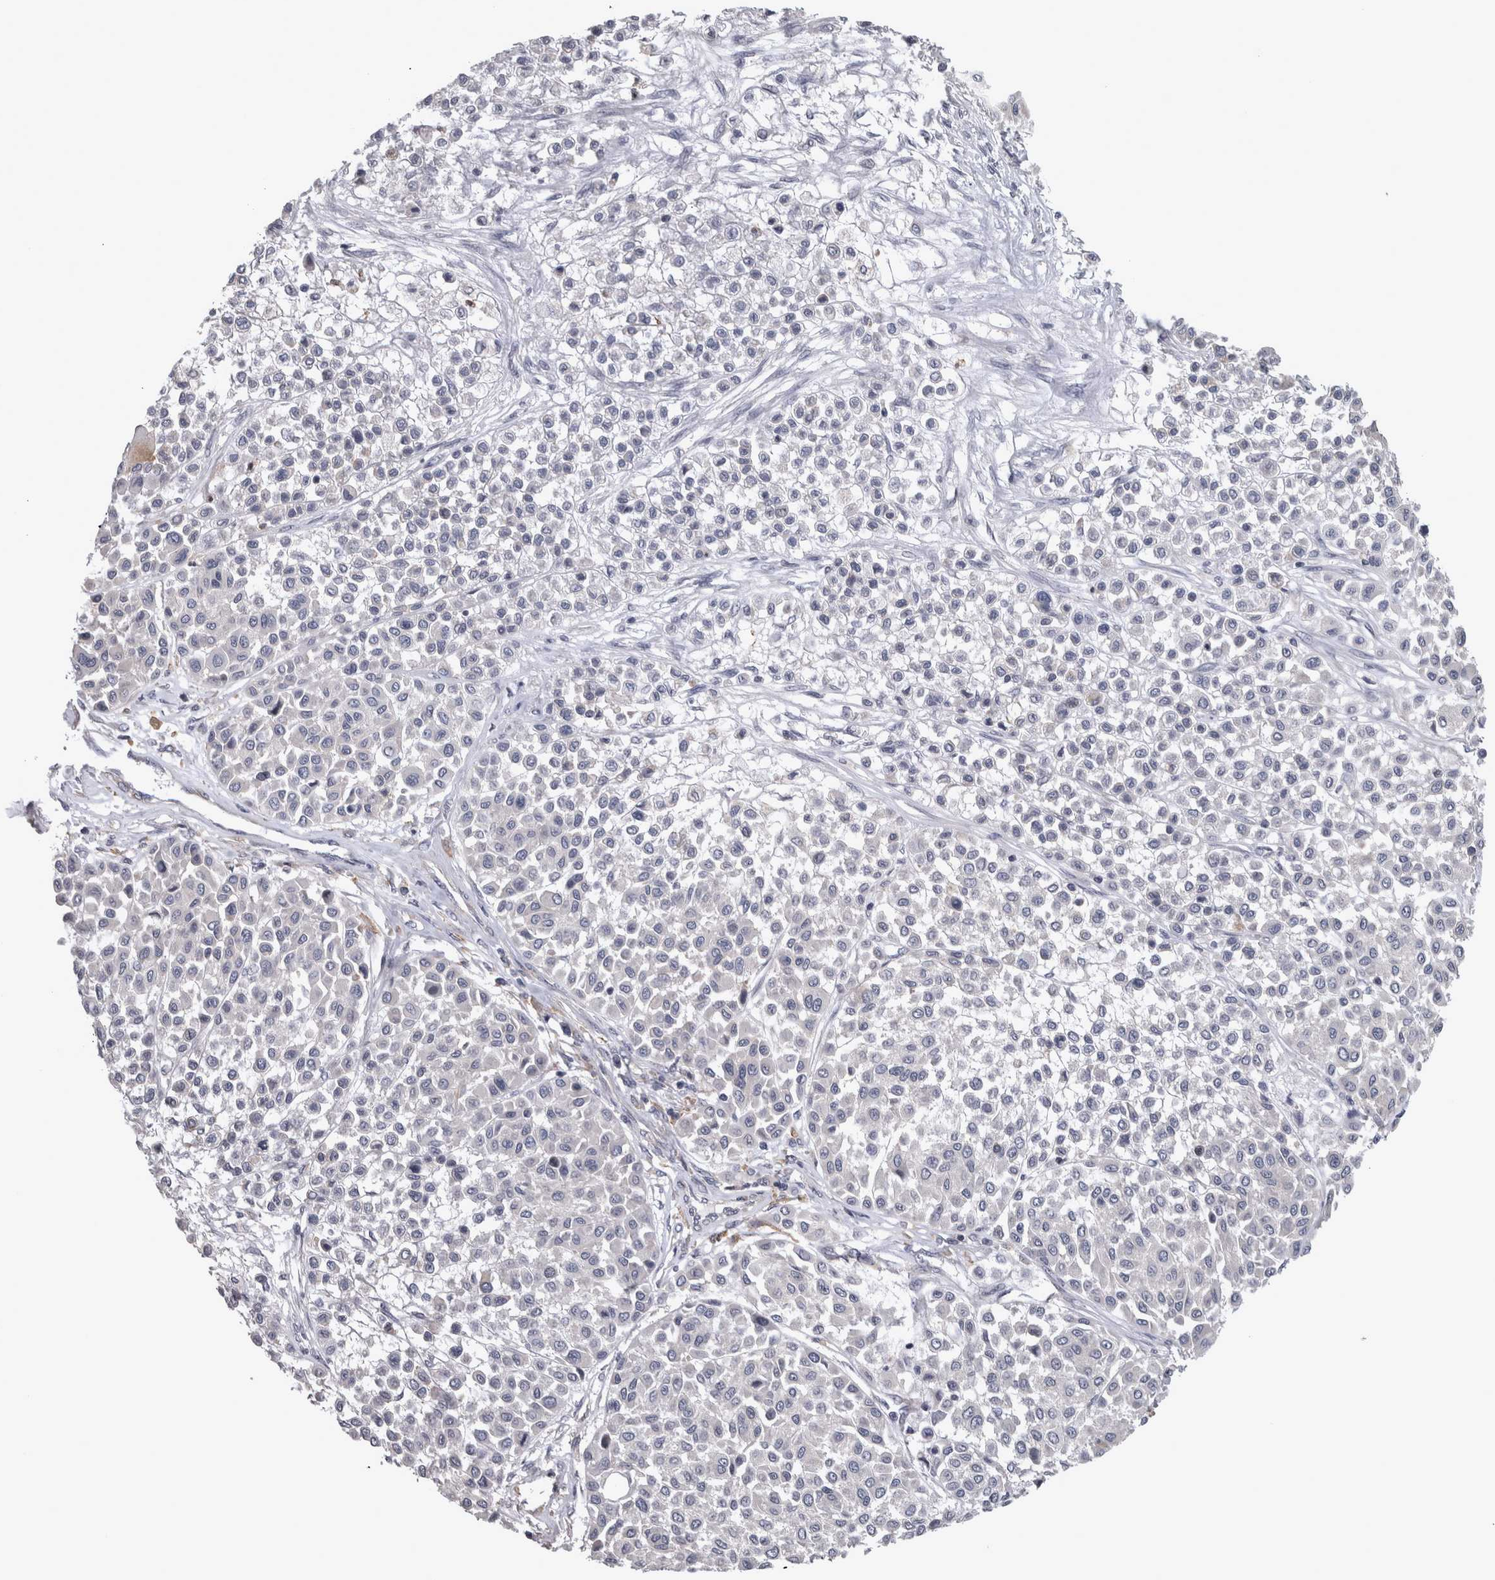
{"staining": {"intensity": "negative", "quantity": "none", "location": "none"}, "tissue": "melanoma", "cell_type": "Tumor cells", "image_type": "cancer", "snomed": [{"axis": "morphology", "description": "Malignant melanoma, Metastatic site"}, {"axis": "topography", "description": "Soft tissue"}], "caption": "Human melanoma stained for a protein using immunohistochemistry (IHC) reveals no positivity in tumor cells.", "gene": "PRKCI", "patient": {"sex": "male", "age": 41}}